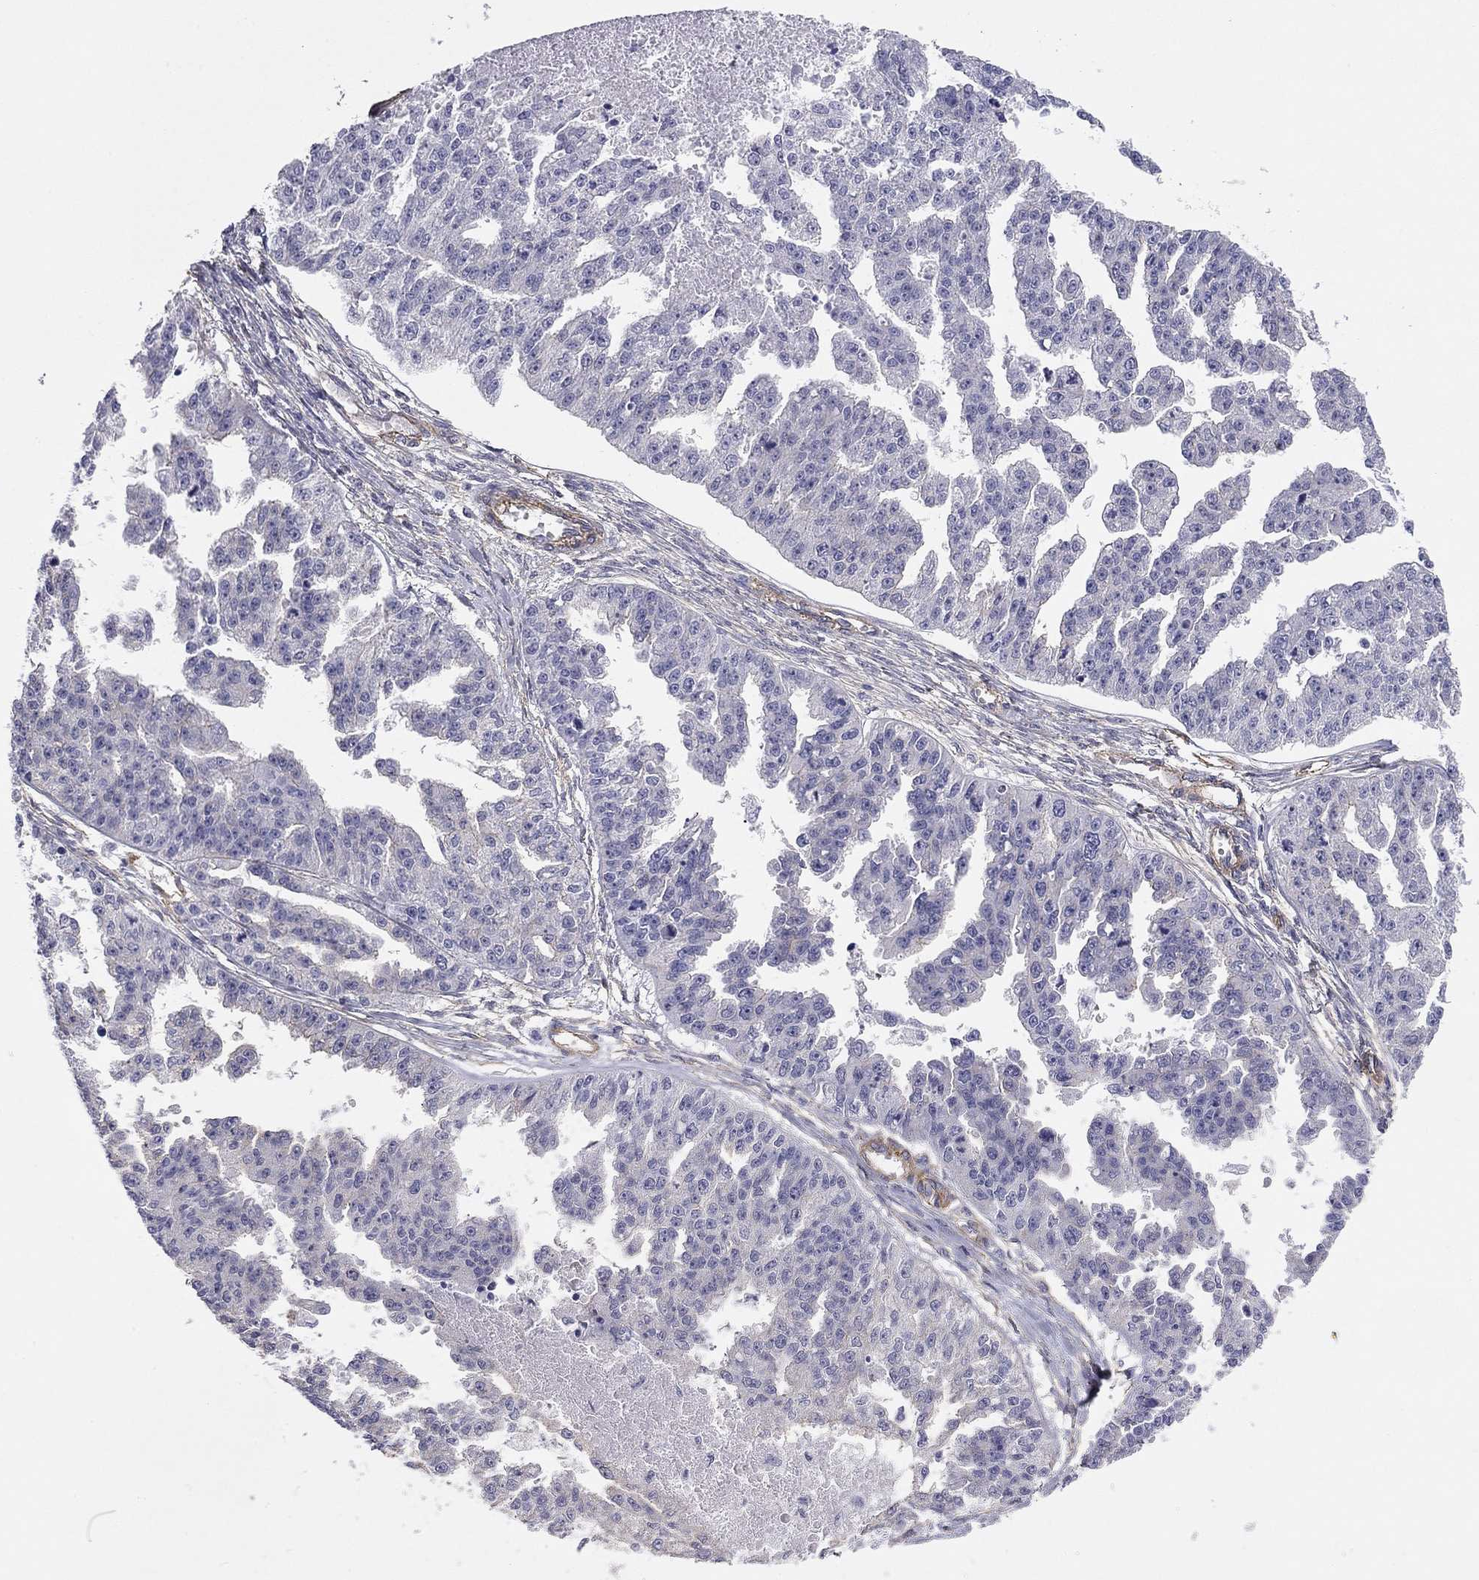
{"staining": {"intensity": "negative", "quantity": "none", "location": "none"}, "tissue": "ovarian cancer", "cell_type": "Tumor cells", "image_type": "cancer", "snomed": [{"axis": "morphology", "description": "Cystadenocarcinoma, serous, NOS"}, {"axis": "topography", "description": "Ovary"}], "caption": "Immunohistochemistry photomicrograph of ovarian serous cystadenocarcinoma stained for a protein (brown), which displays no staining in tumor cells. (DAB (3,3'-diaminobenzidine) IHC visualized using brightfield microscopy, high magnification).", "gene": "TCHH", "patient": {"sex": "female", "age": 58}}